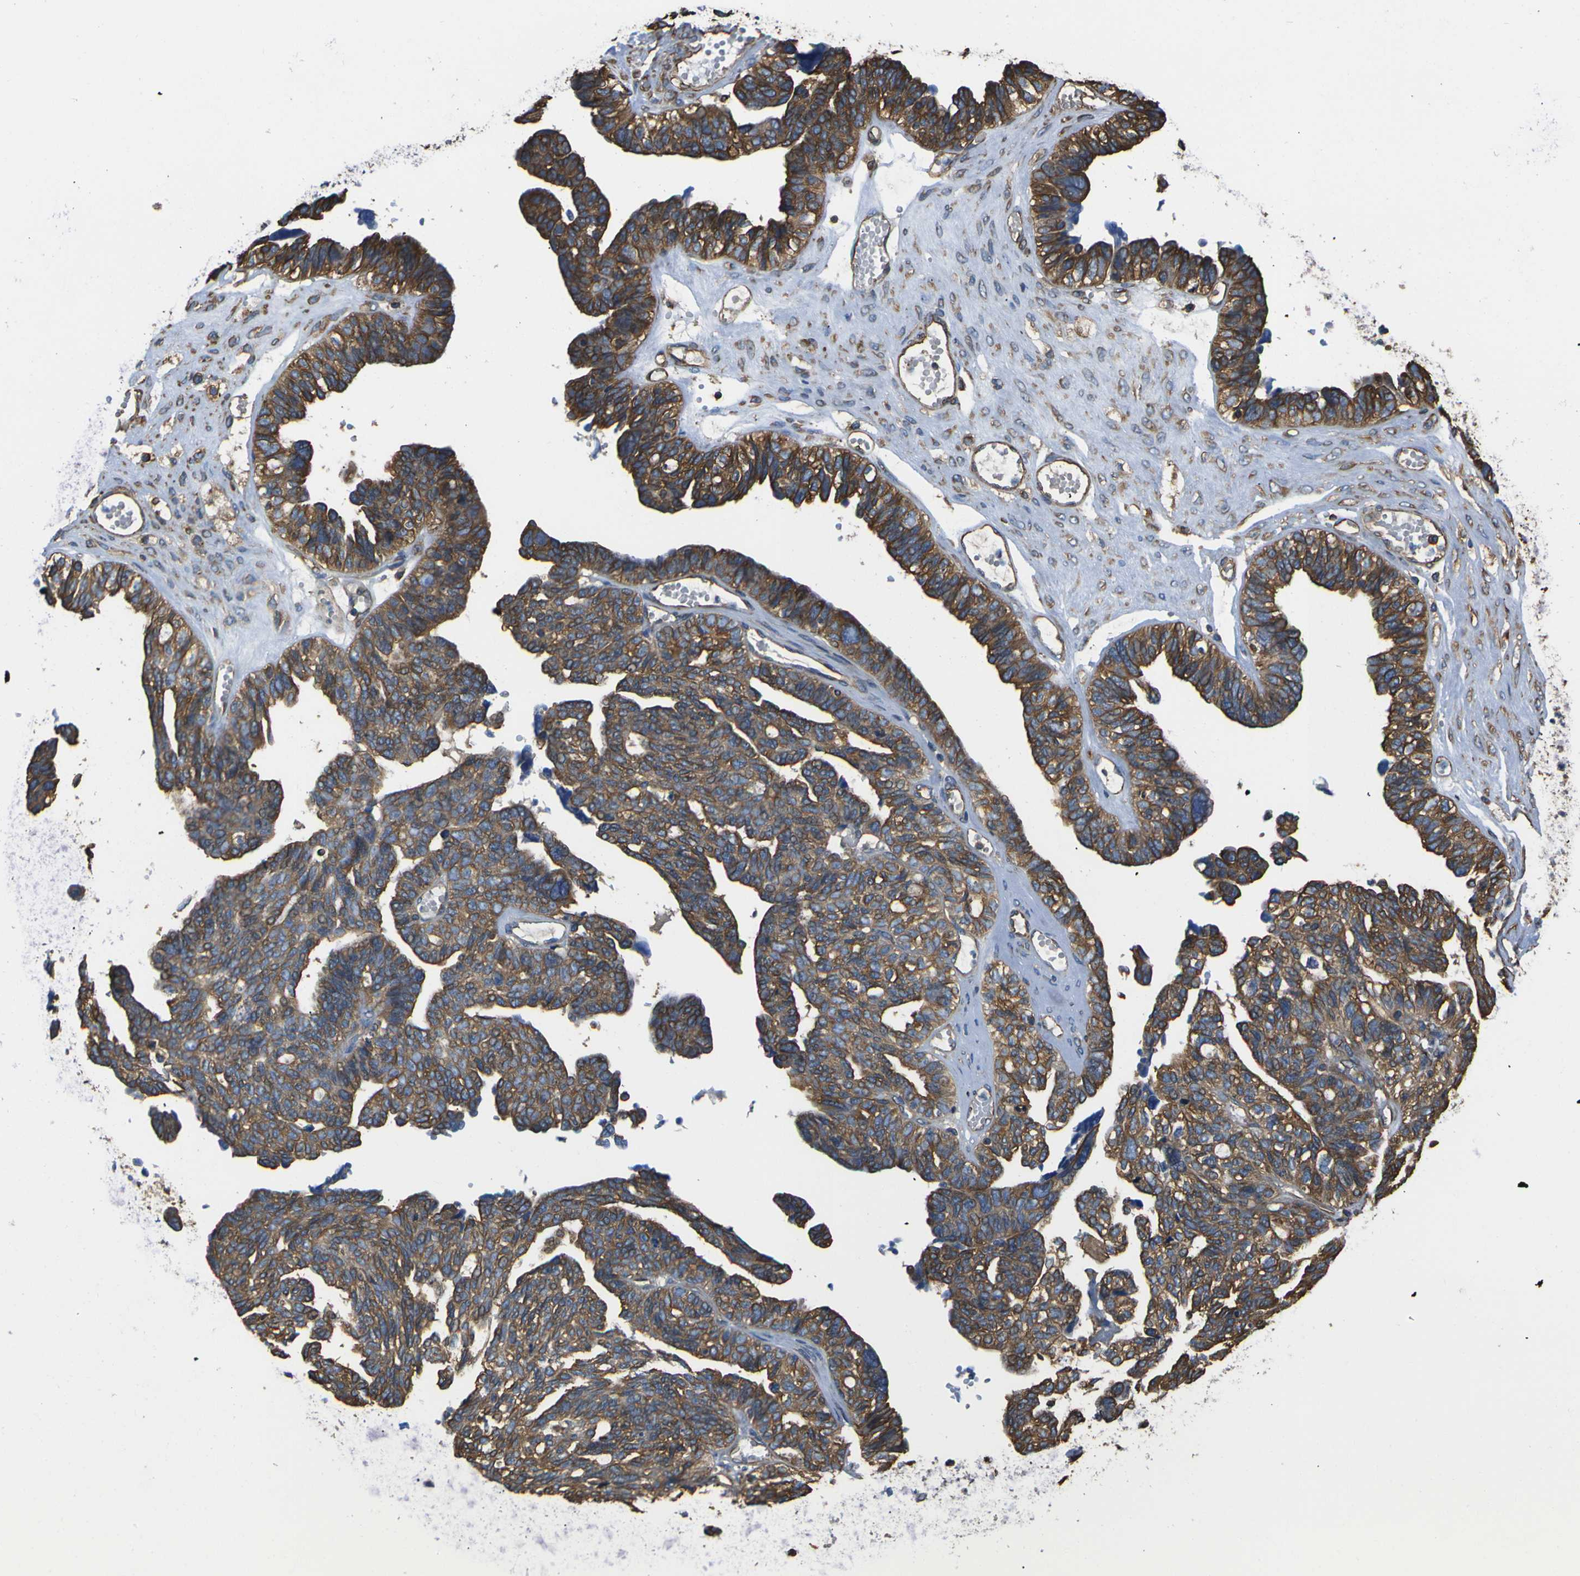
{"staining": {"intensity": "moderate", "quantity": ">75%", "location": "cytoplasmic/membranous"}, "tissue": "ovarian cancer", "cell_type": "Tumor cells", "image_type": "cancer", "snomed": [{"axis": "morphology", "description": "Cystadenocarcinoma, serous, NOS"}, {"axis": "topography", "description": "Ovary"}], "caption": "This image exhibits immunohistochemistry staining of human ovarian cancer (serous cystadenocarcinoma), with medium moderate cytoplasmic/membranous staining in about >75% of tumor cells.", "gene": "TUBB", "patient": {"sex": "female", "age": 79}}